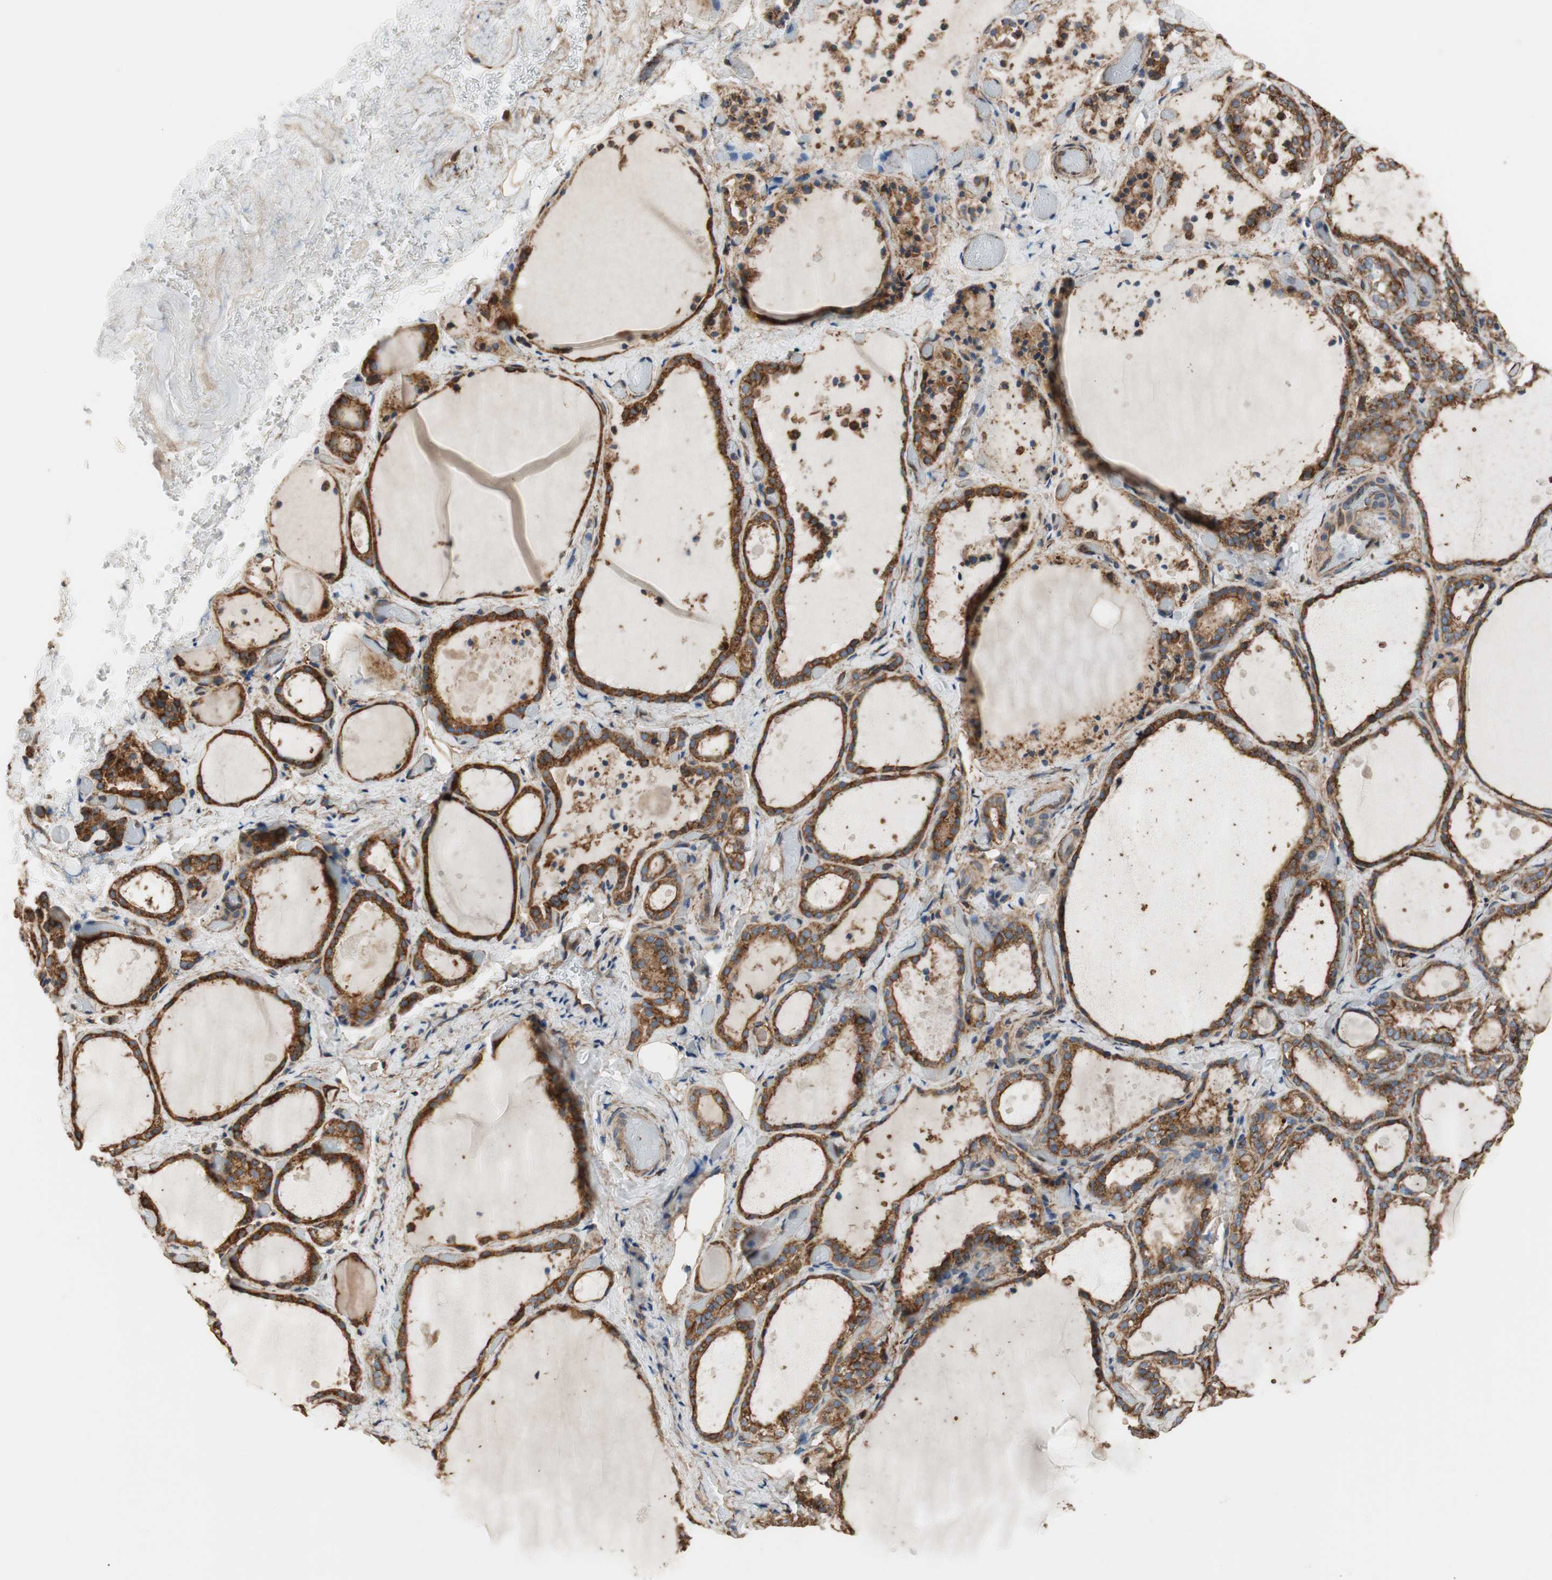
{"staining": {"intensity": "strong", "quantity": ">75%", "location": "cytoplasmic/membranous"}, "tissue": "thyroid gland", "cell_type": "Glandular cells", "image_type": "normal", "snomed": [{"axis": "morphology", "description": "Normal tissue, NOS"}, {"axis": "topography", "description": "Thyroid gland"}], "caption": "Immunohistochemical staining of unremarkable human thyroid gland reveals strong cytoplasmic/membranous protein expression in about >75% of glandular cells.", "gene": "IL1RL1", "patient": {"sex": "female", "age": 44}}